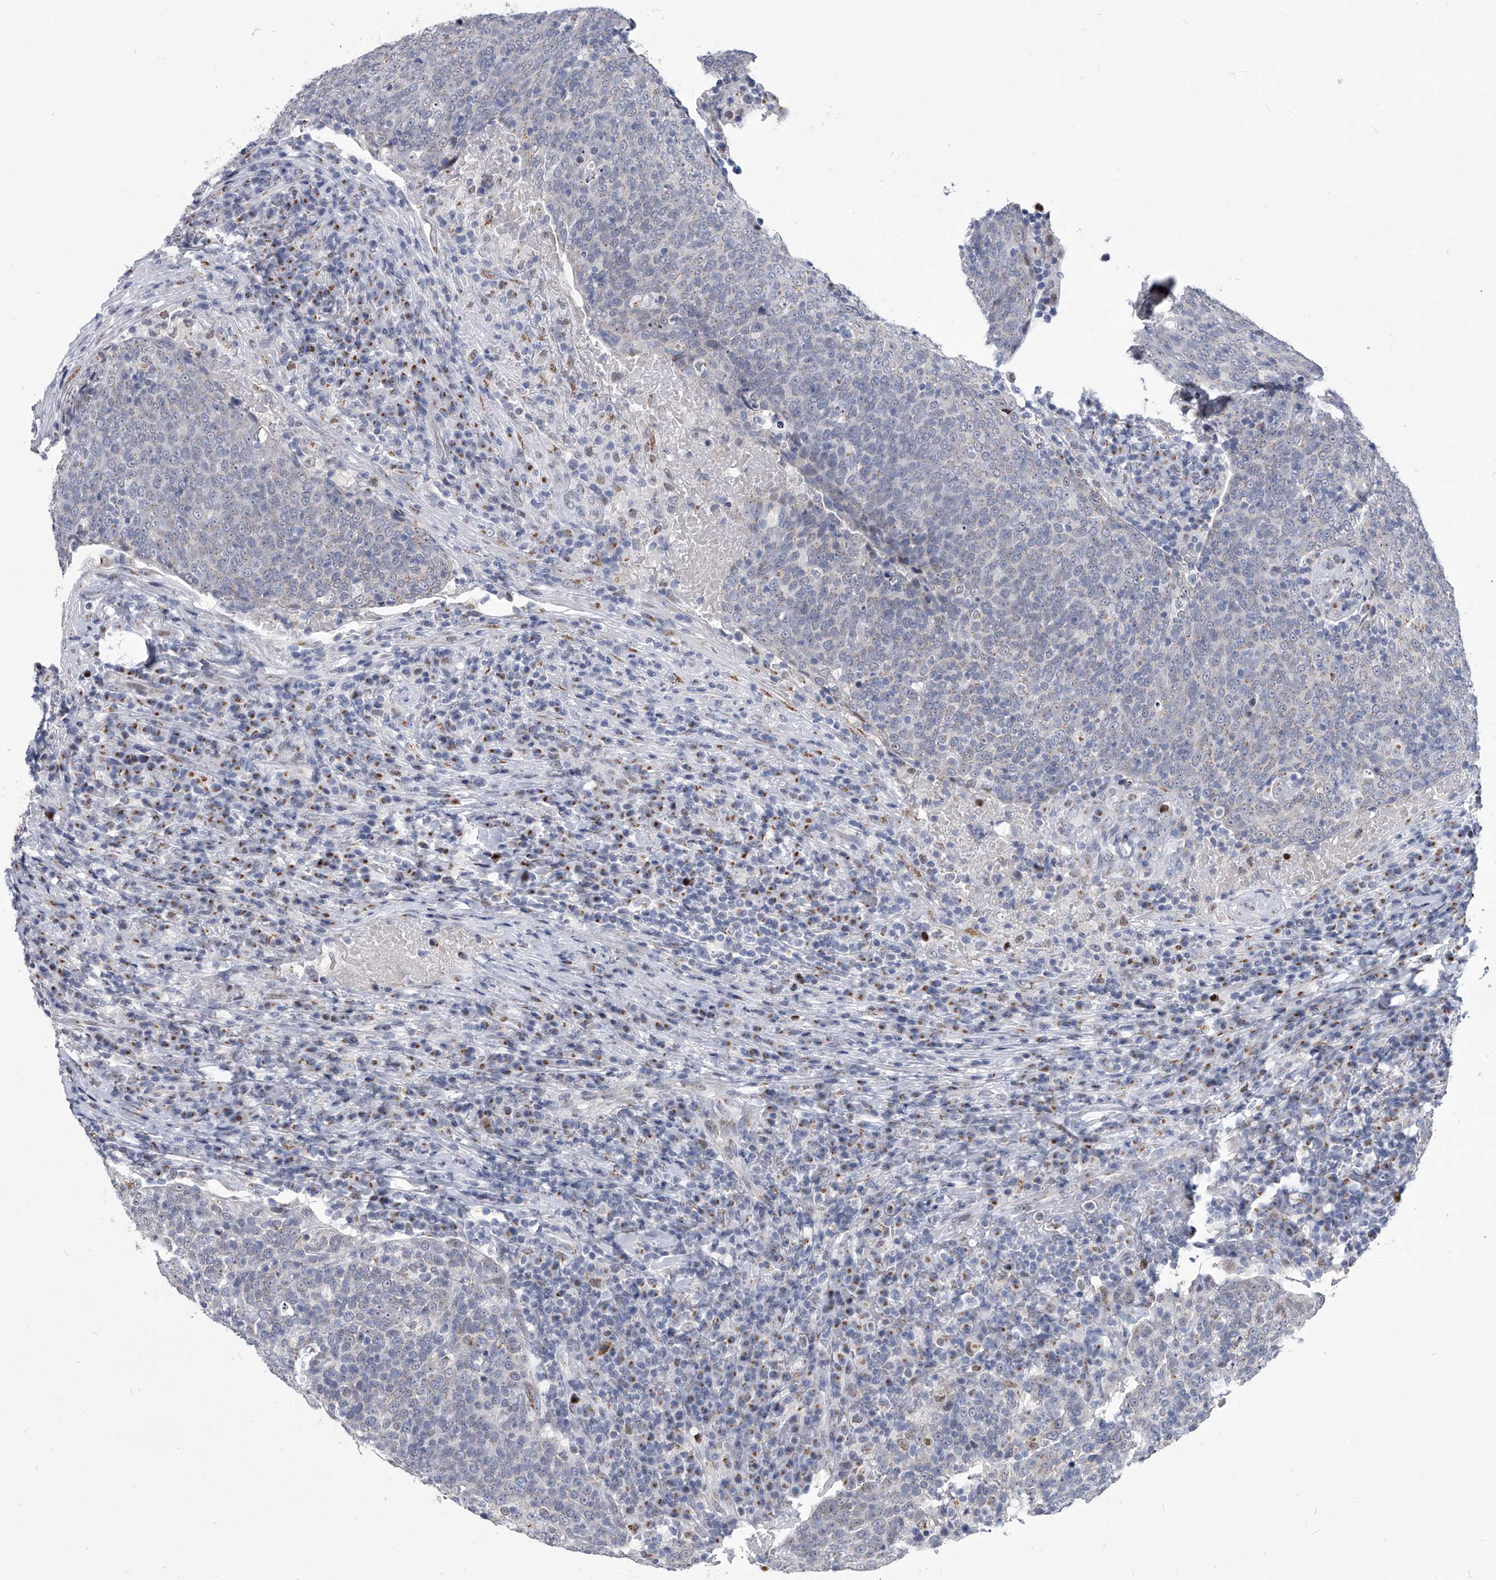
{"staining": {"intensity": "negative", "quantity": "none", "location": "none"}, "tissue": "head and neck cancer", "cell_type": "Tumor cells", "image_type": "cancer", "snomed": [{"axis": "morphology", "description": "Squamous cell carcinoma, NOS"}, {"axis": "morphology", "description": "Squamous cell carcinoma, metastatic, NOS"}, {"axis": "topography", "description": "Lymph node"}, {"axis": "topography", "description": "Head-Neck"}], "caption": "Head and neck cancer (squamous cell carcinoma) was stained to show a protein in brown. There is no significant positivity in tumor cells.", "gene": "EVA1C", "patient": {"sex": "male", "age": 62}}